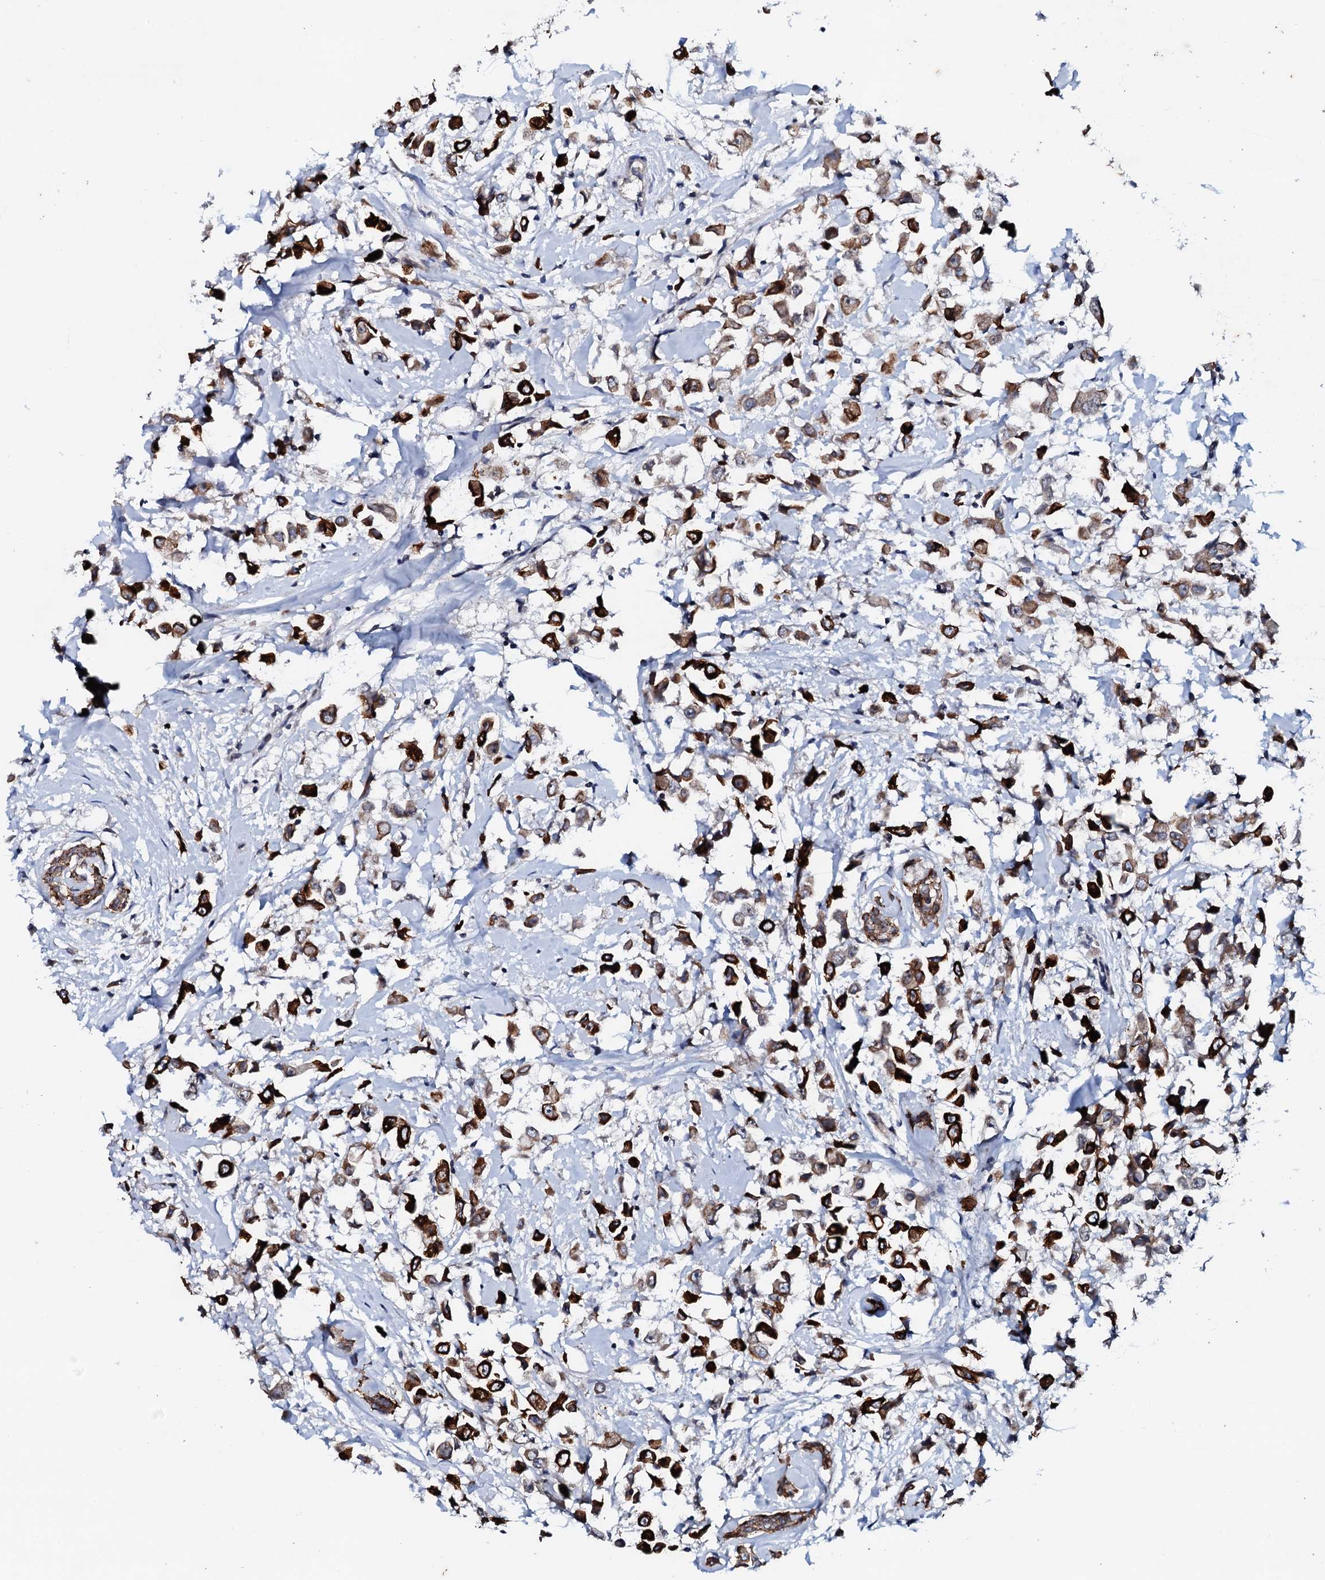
{"staining": {"intensity": "strong", "quantity": "25%-75%", "location": "cytoplasmic/membranous"}, "tissue": "breast cancer", "cell_type": "Tumor cells", "image_type": "cancer", "snomed": [{"axis": "morphology", "description": "Duct carcinoma"}, {"axis": "topography", "description": "Breast"}], "caption": "A photomicrograph showing strong cytoplasmic/membranous expression in about 25%-75% of tumor cells in breast cancer (infiltrating ductal carcinoma), as visualized by brown immunohistochemical staining.", "gene": "SNTA1", "patient": {"sex": "female", "age": 61}}